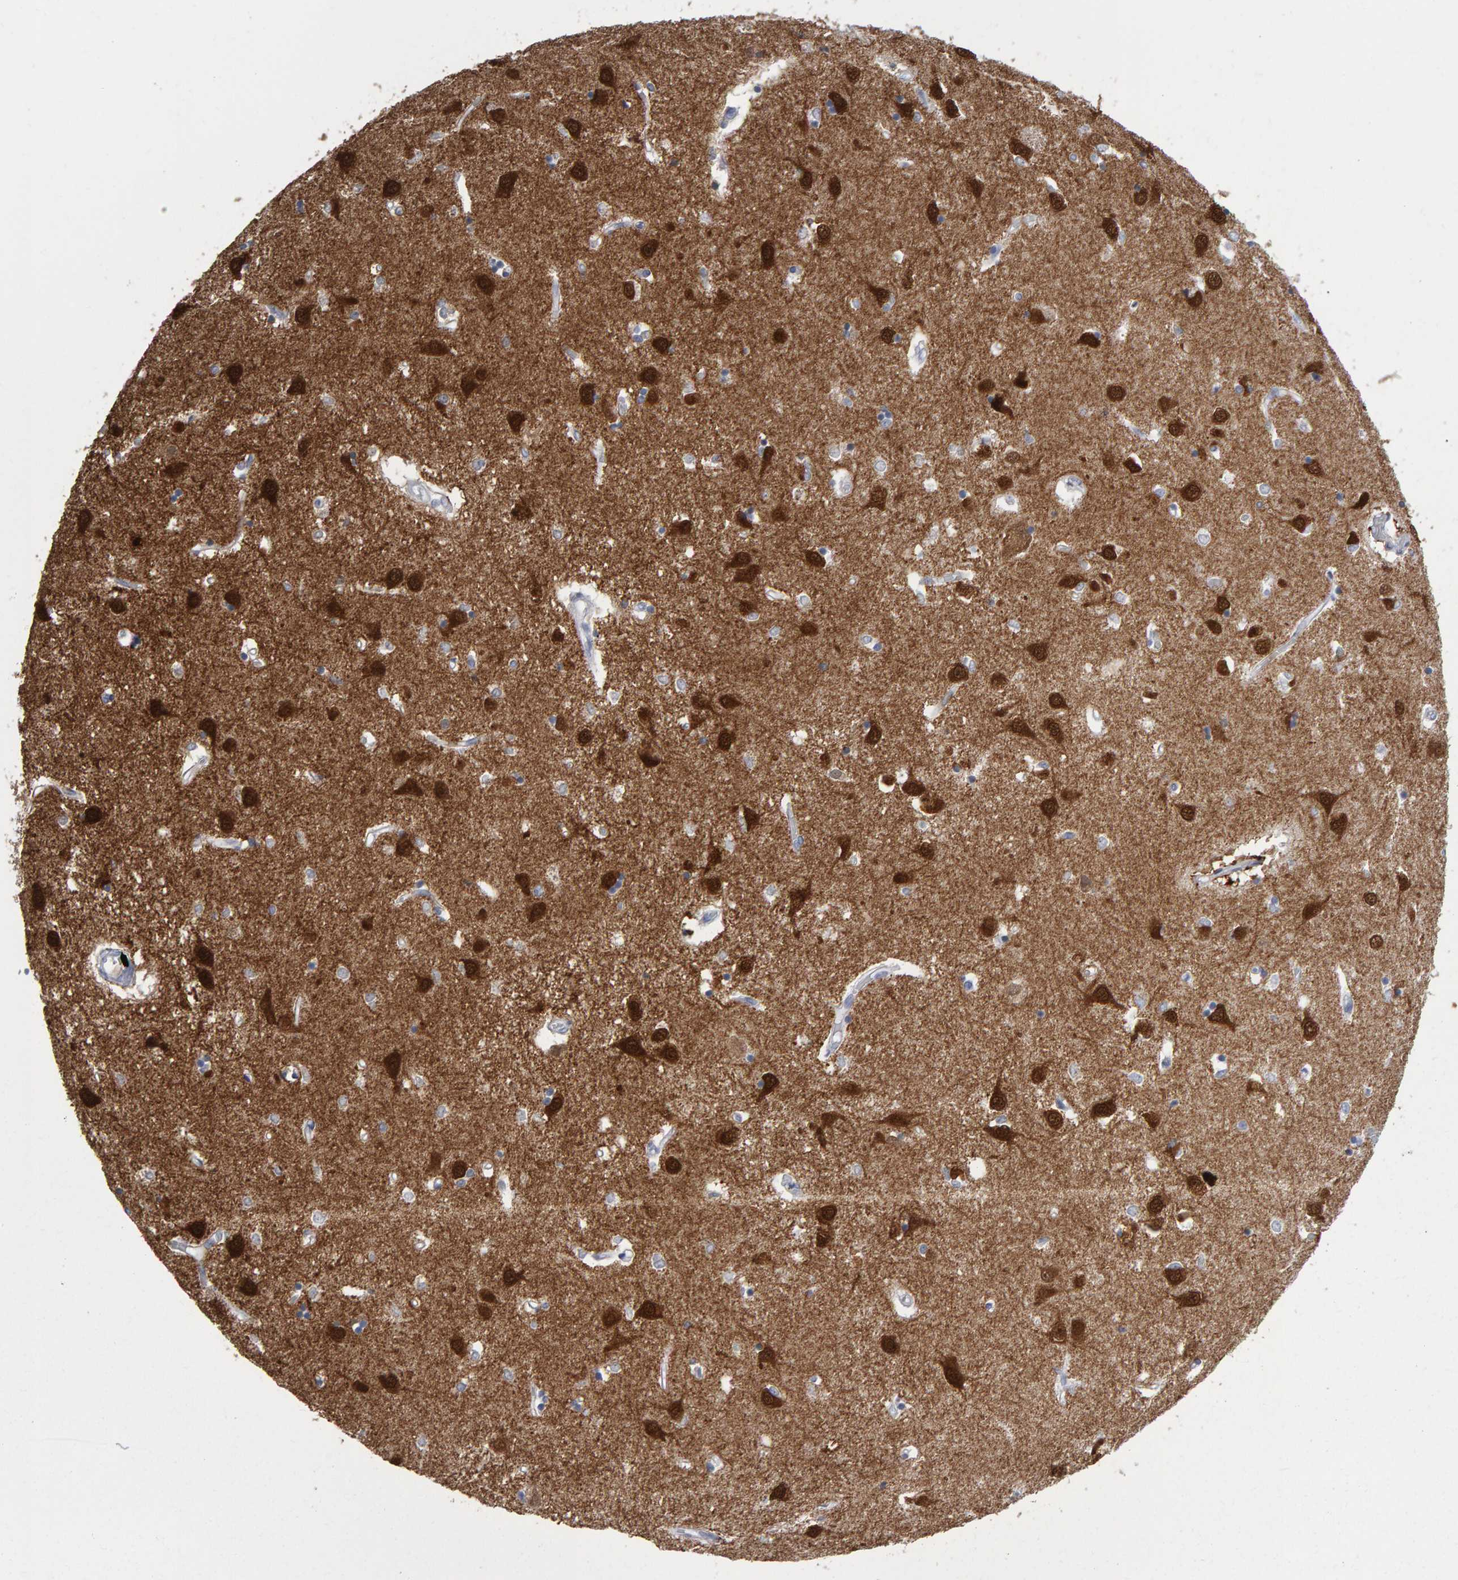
{"staining": {"intensity": "negative", "quantity": "none", "location": "none"}, "tissue": "caudate", "cell_type": "Glial cells", "image_type": "normal", "snomed": [{"axis": "morphology", "description": "Normal tissue, NOS"}, {"axis": "topography", "description": "Lateral ventricle wall"}], "caption": "A high-resolution micrograph shows immunohistochemistry (IHC) staining of normal caudate, which shows no significant positivity in glial cells. (Immunohistochemistry (ihc), brightfield microscopy, high magnification).", "gene": "NCDN", "patient": {"sex": "male", "age": 45}}